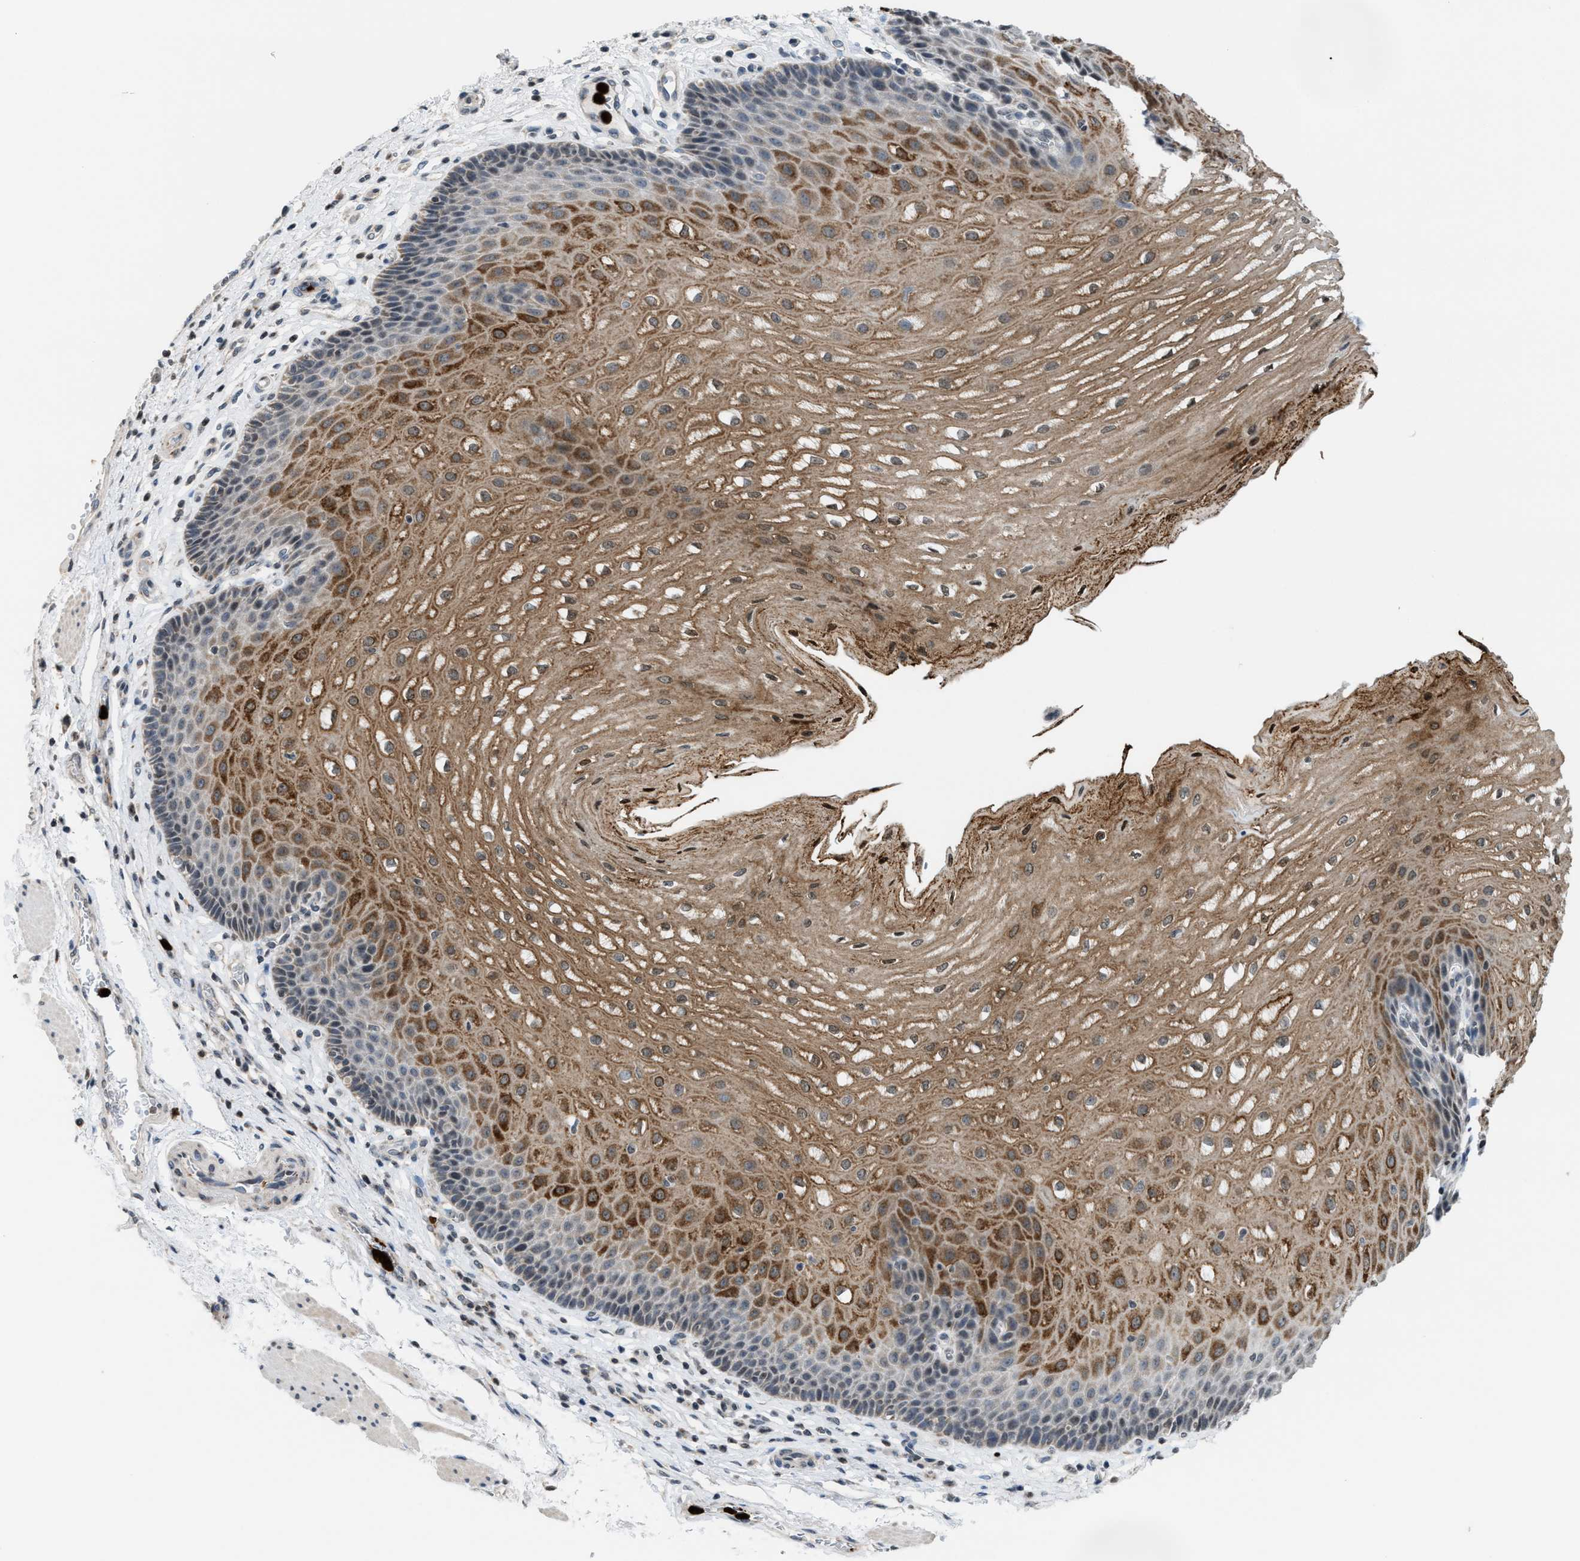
{"staining": {"intensity": "moderate", "quantity": ">75%", "location": "cytoplasmic/membranous"}, "tissue": "esophagus", "cell_type": "Squamous epithelial cells", "image_type": "normal", "snomed": [{"axis": "morphology", "description": "Normal tissue, NOS"}, {"axis": "topography", "description": "Esophagus"}], "caption": "Immunohistochemistry (IHC) staining of normal esophagus, which exhibits medium levels of moderate cytoplasmic/membranous staining in about >75% of squamous epithelial cells indicating moderate cytoplasmic/membranous protein expression. The staining was performed using DAB (3,3'-diaminobenzidine) (brown) for protein detection and nuclei were counterstained in hematoxylin (blue).", "gene": "PRUNE2", "patient": {"sex": "male", "age": 54}}